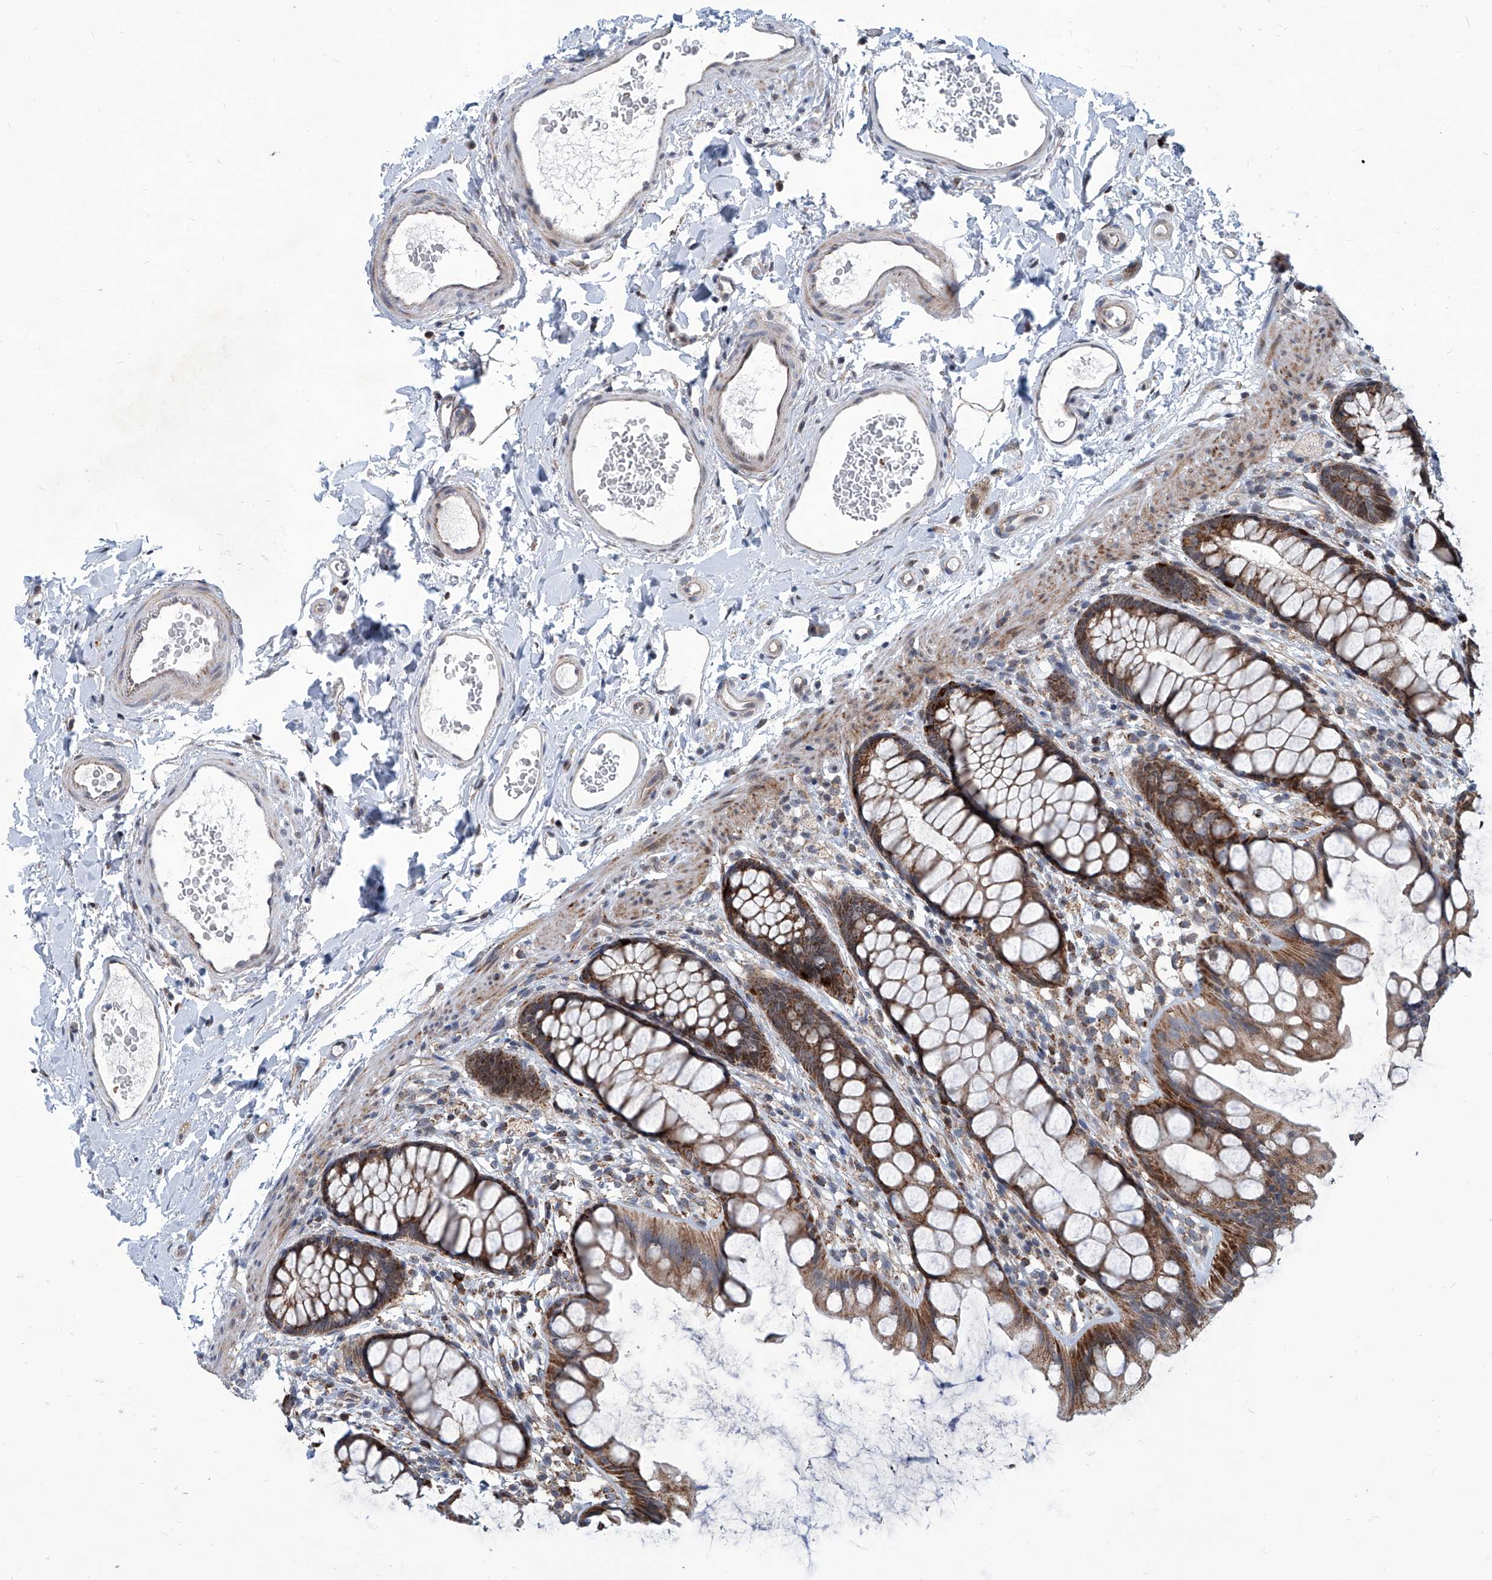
{"staining": {"intensity": "strong", "quantity": ">75%", "location": "cytoplasmic/membranous"}, "tissue": "rectum", "cell_type": "Glandular cells", "image_type": "normal", "snomed": [{"axis": "morphology", "description": "Normal tissue, NOS"}, {"axis": "topography", "description": "Rectum"}], "caption": "This is an image of immunohistochemistry (IHC) staining of unremarkable rectum, which shows strong staining in the cytoplasmic/membranous of glandular cells.", "gene": "USP48", "patient": {"sex": "female", "age": 65}}